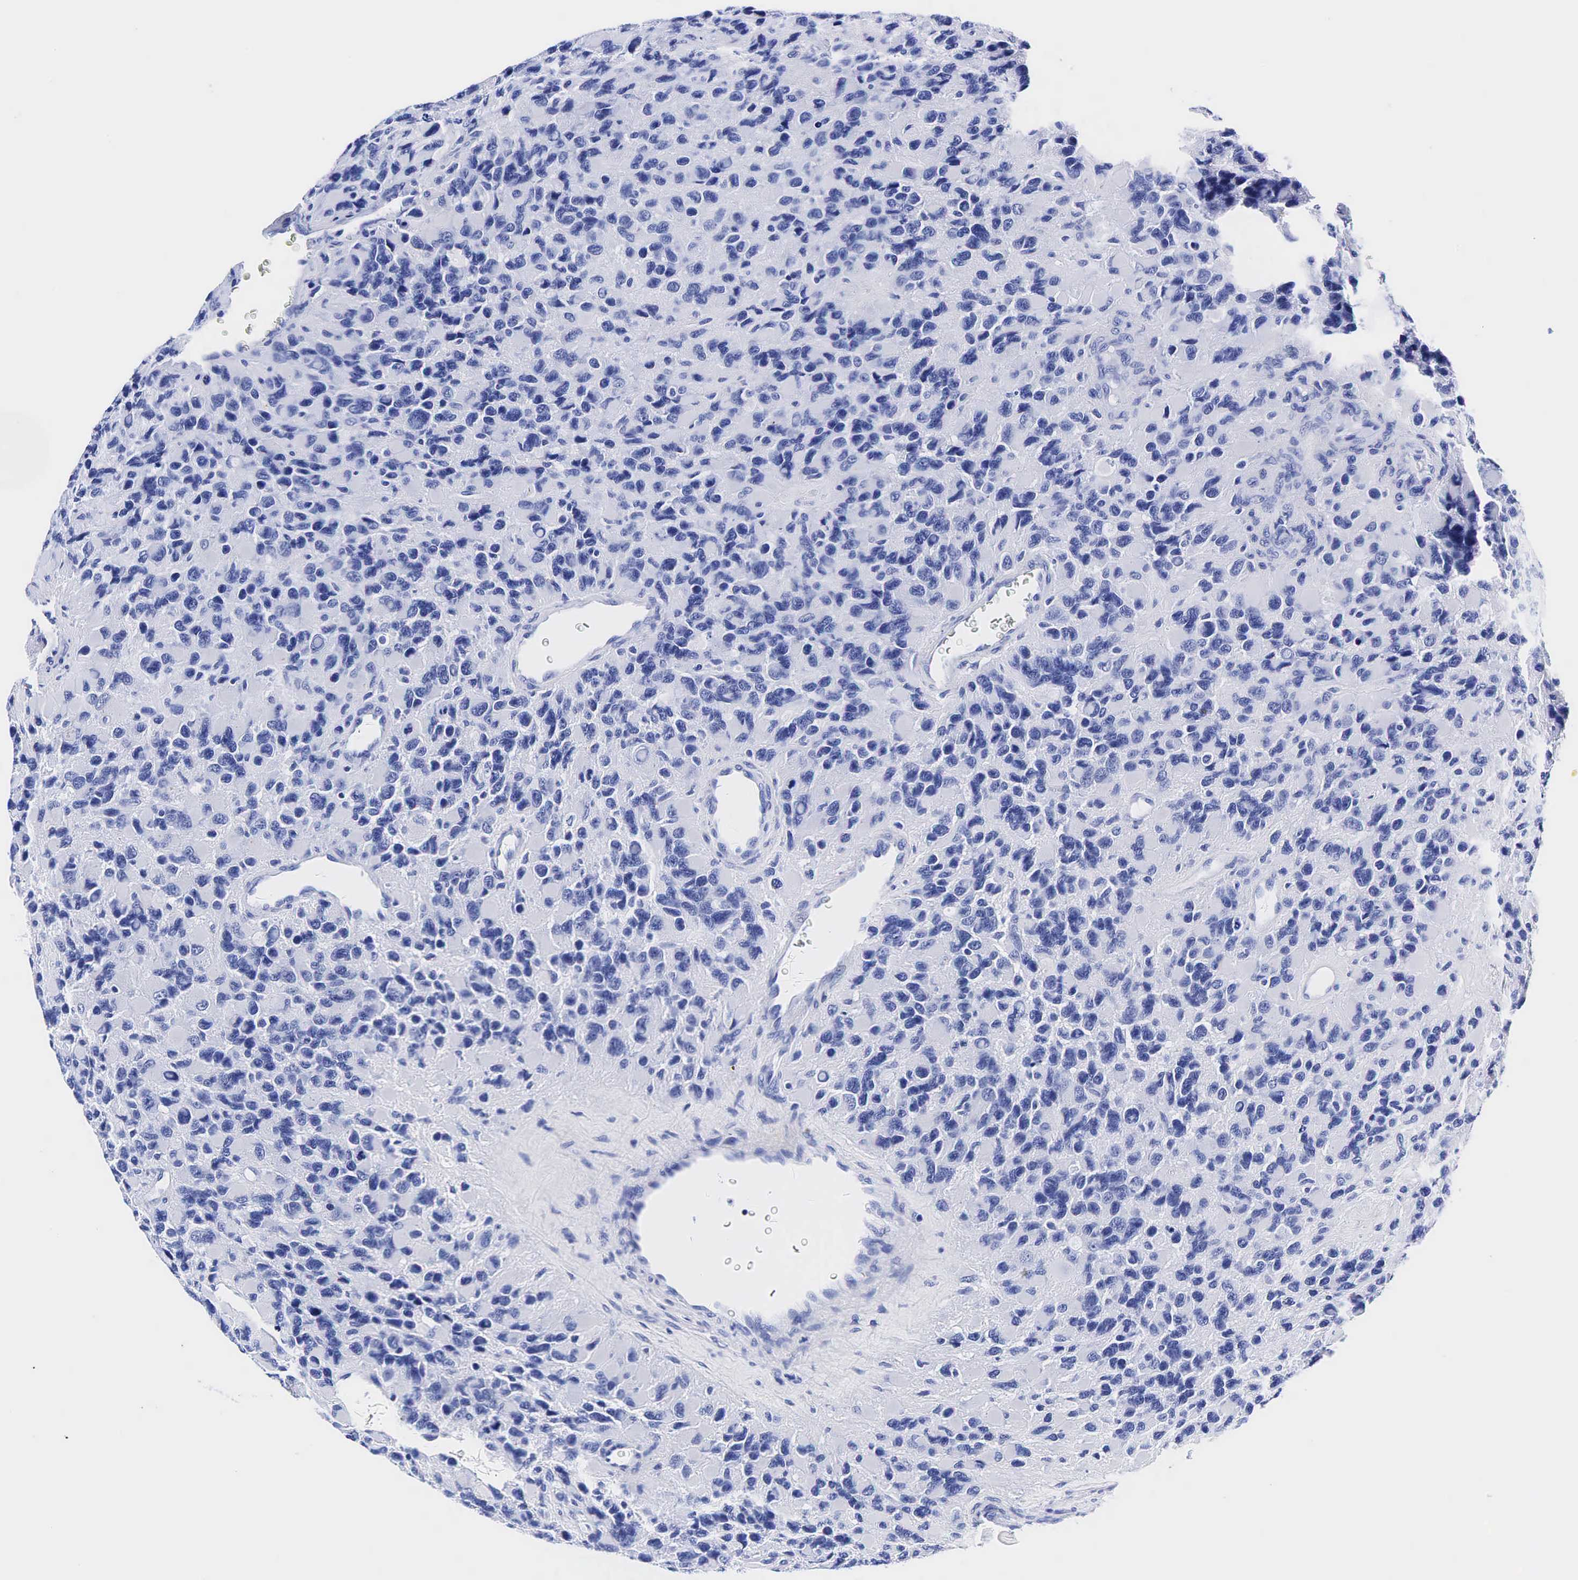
{"staining": {"intensity": "negative", "quantity": "none", "location": "none"}, "tissue": "glioma", "cell_type": "Tumor cells", "image_type": "cancer", "snomed": [{"axis": "morphology", "description": "Glioma, malignant, High grade"}, {"axis": "topography", "description": "Brain"}], "caption": "Human malignant glioma (high-grade) stained for a protein using immunohistochemistry displays no staining in tumor cells.", "gene": "TG", "patient": {"sex": "male", "age": 77}}